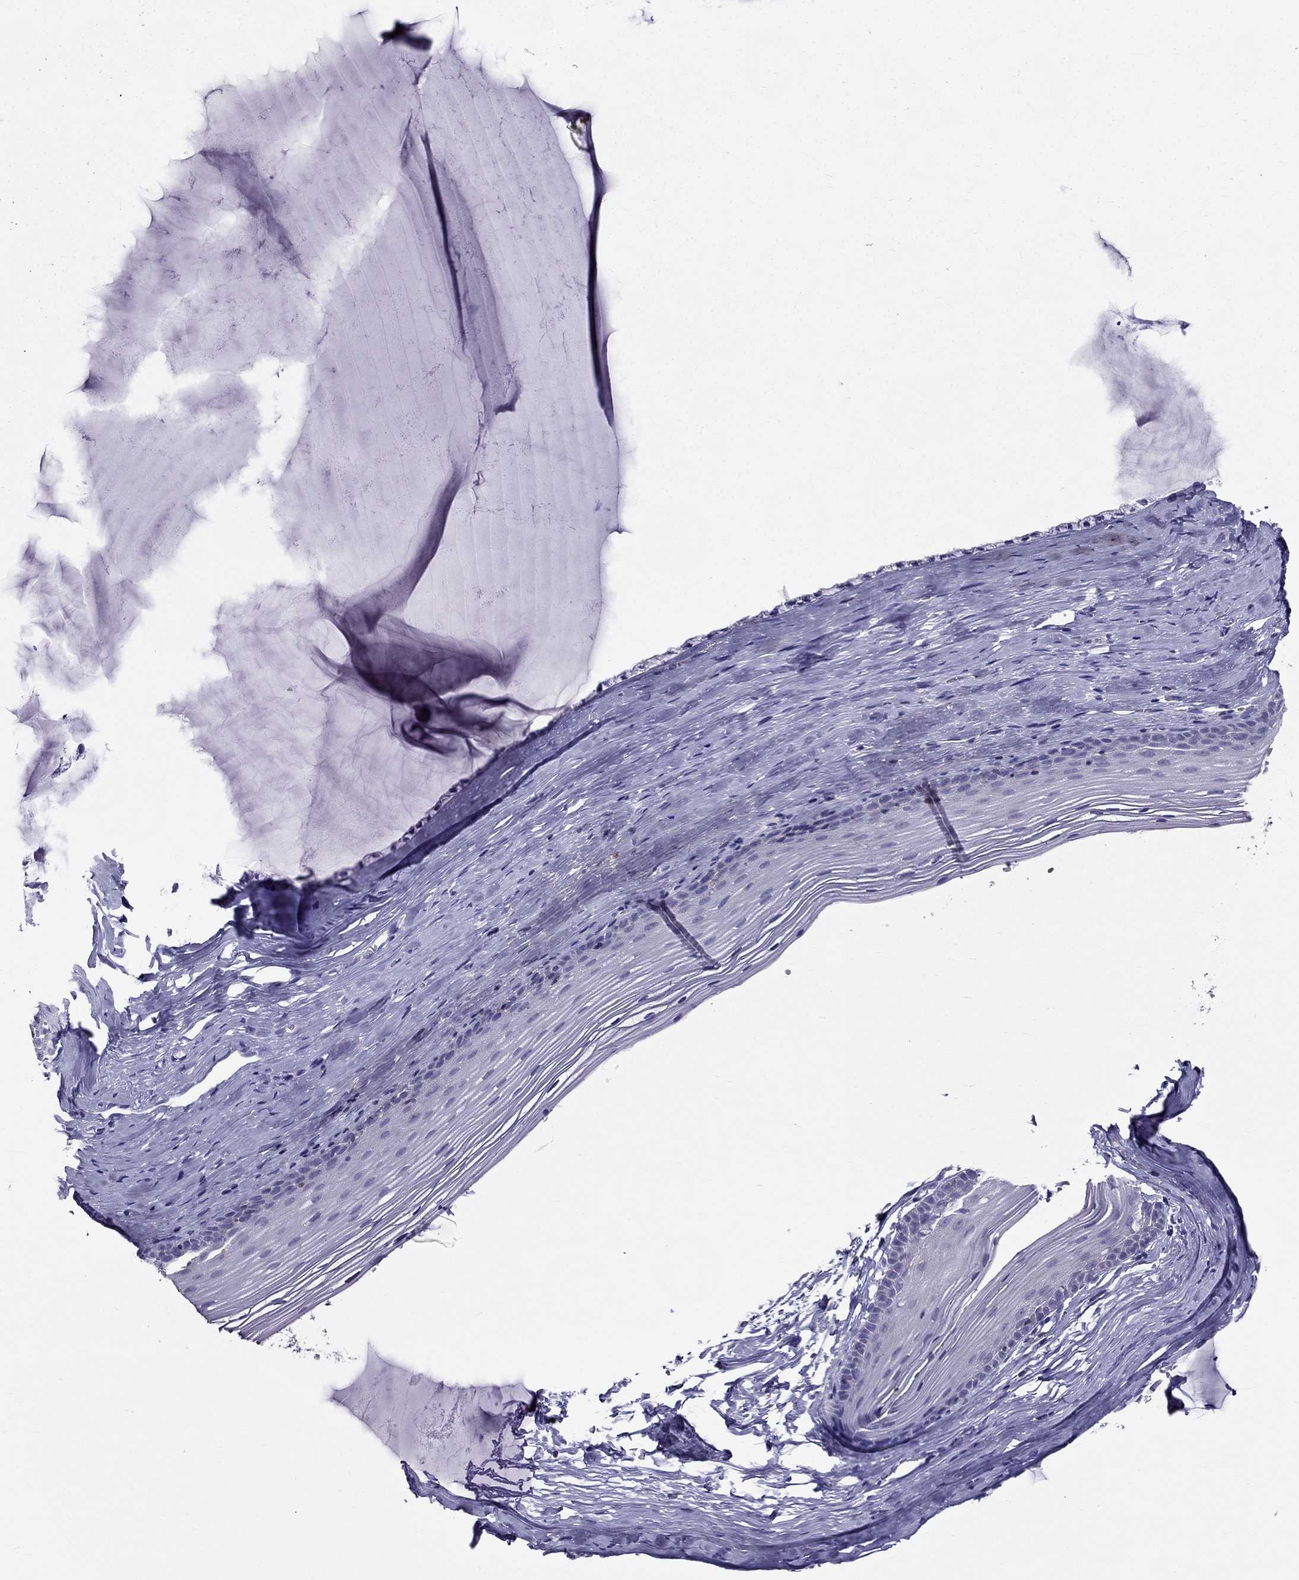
{"staining": {"intensity": "negative", "quantity": "none", "location": "none"}, "tissue": "cervix", "cell_type": "Glandular cells", "image_type": "normal", "snomed": [{"axis": "morphology", "description": "Normal tissue, NOS"}, {"axis": "topography", "description": "Cervix"}], "caption": "A high-resolution photomicrograph shows immunohistochemistry staining of normal cervix, which demonstrates no significant expression in glandular cells.", "gene": "AAK1", "patient": {"sex": "female", "age": 40}}